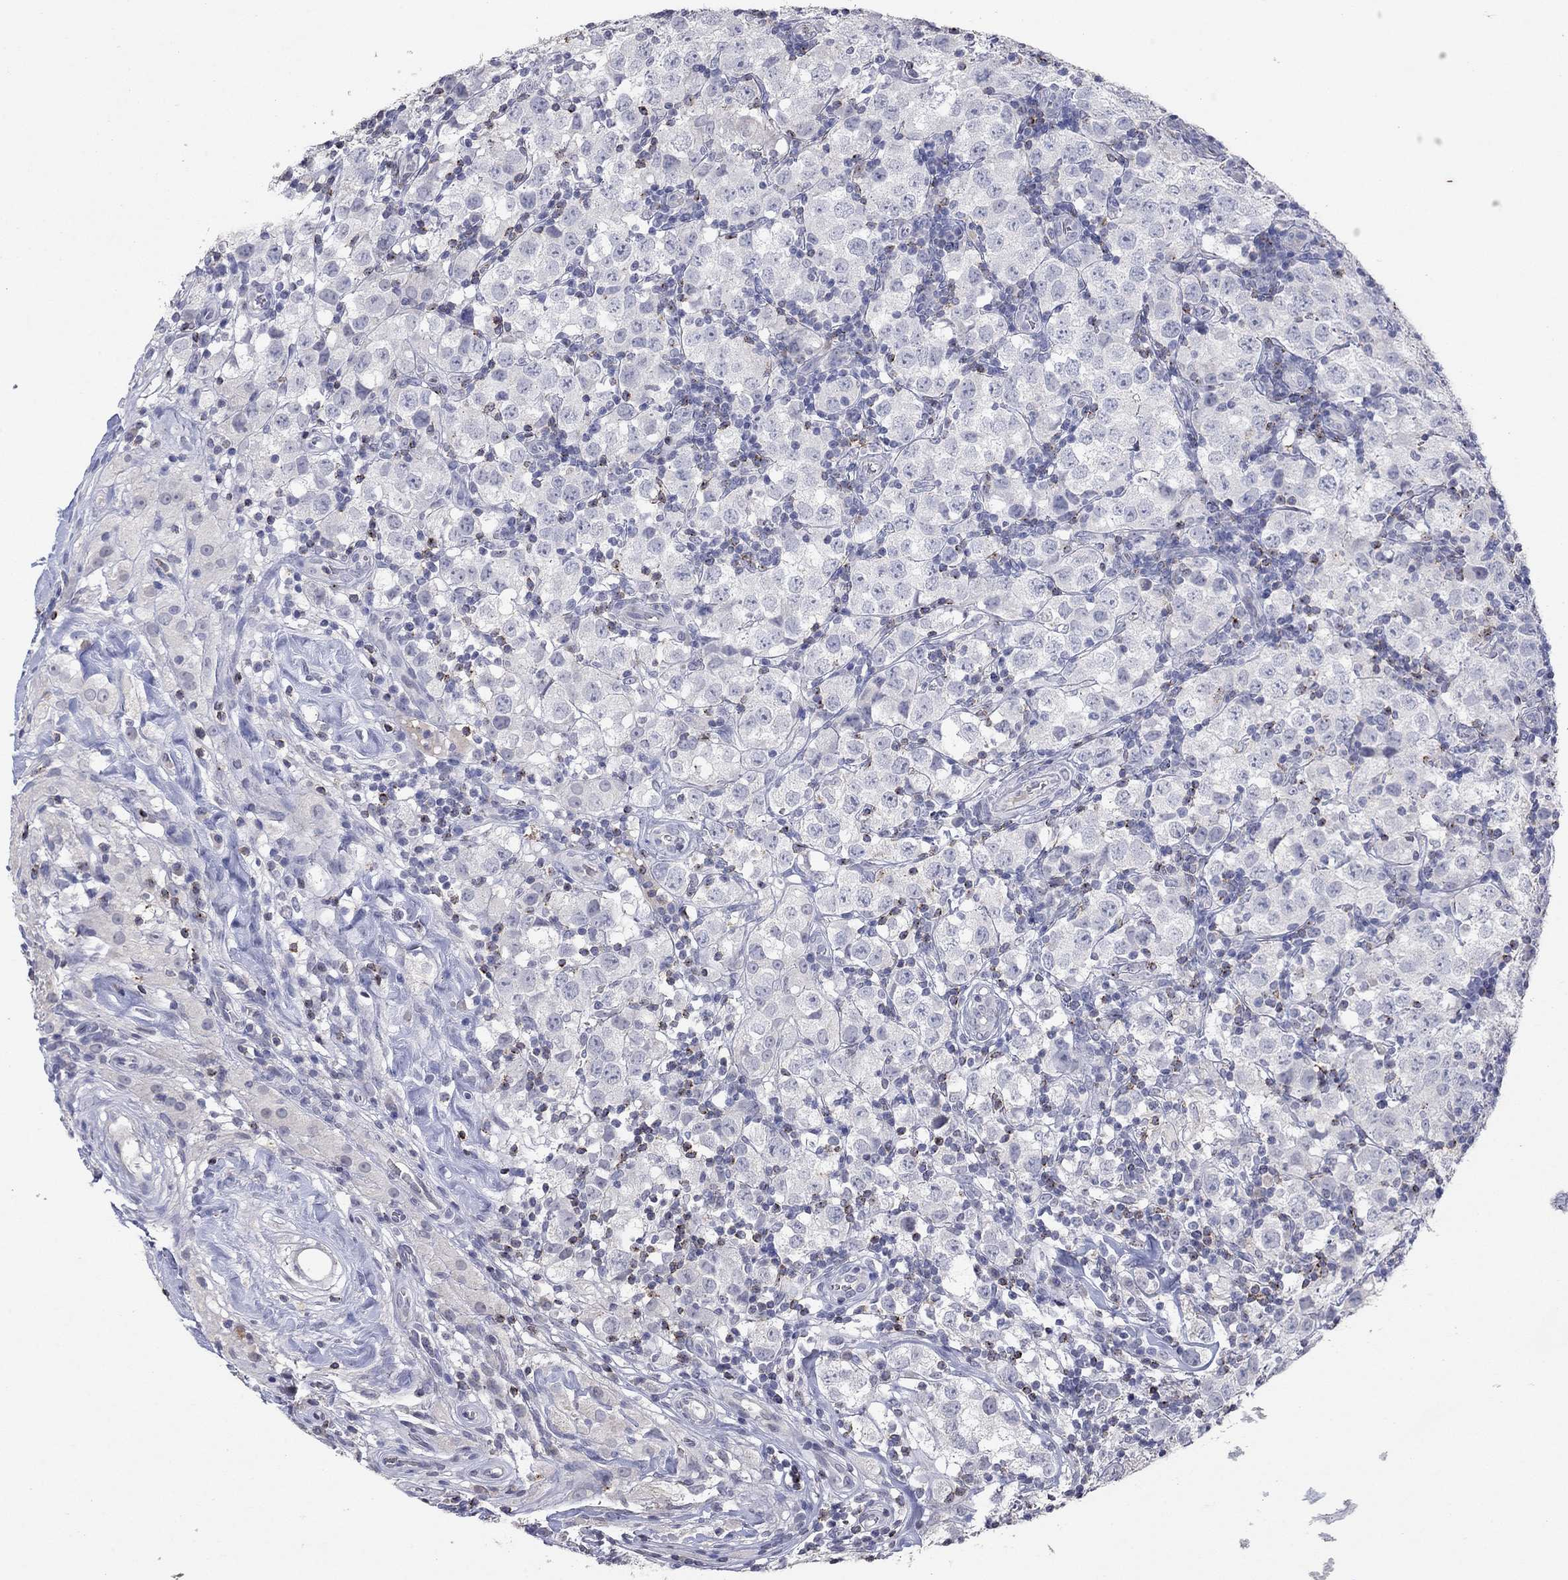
{"staining": {"intensity": "negative", "quantity": "none", "location": "none"}, "tissue": "testis cancer", "cell_type": "Tumor cells", "image_type": "cancer", "snomed": [{"axis": "morphology", "description": "Seminoma, NOS"}, {"axis": "topography", "description": "Testis"}], "caption": "A high-resolution histopathology image shows immunohistochemistry (IHC) staining of seminoma (testis), which exhibits no significant positivity in tumor cells.", "gene": "CCL5", "patient": {"sex": "male", "age": 34}}